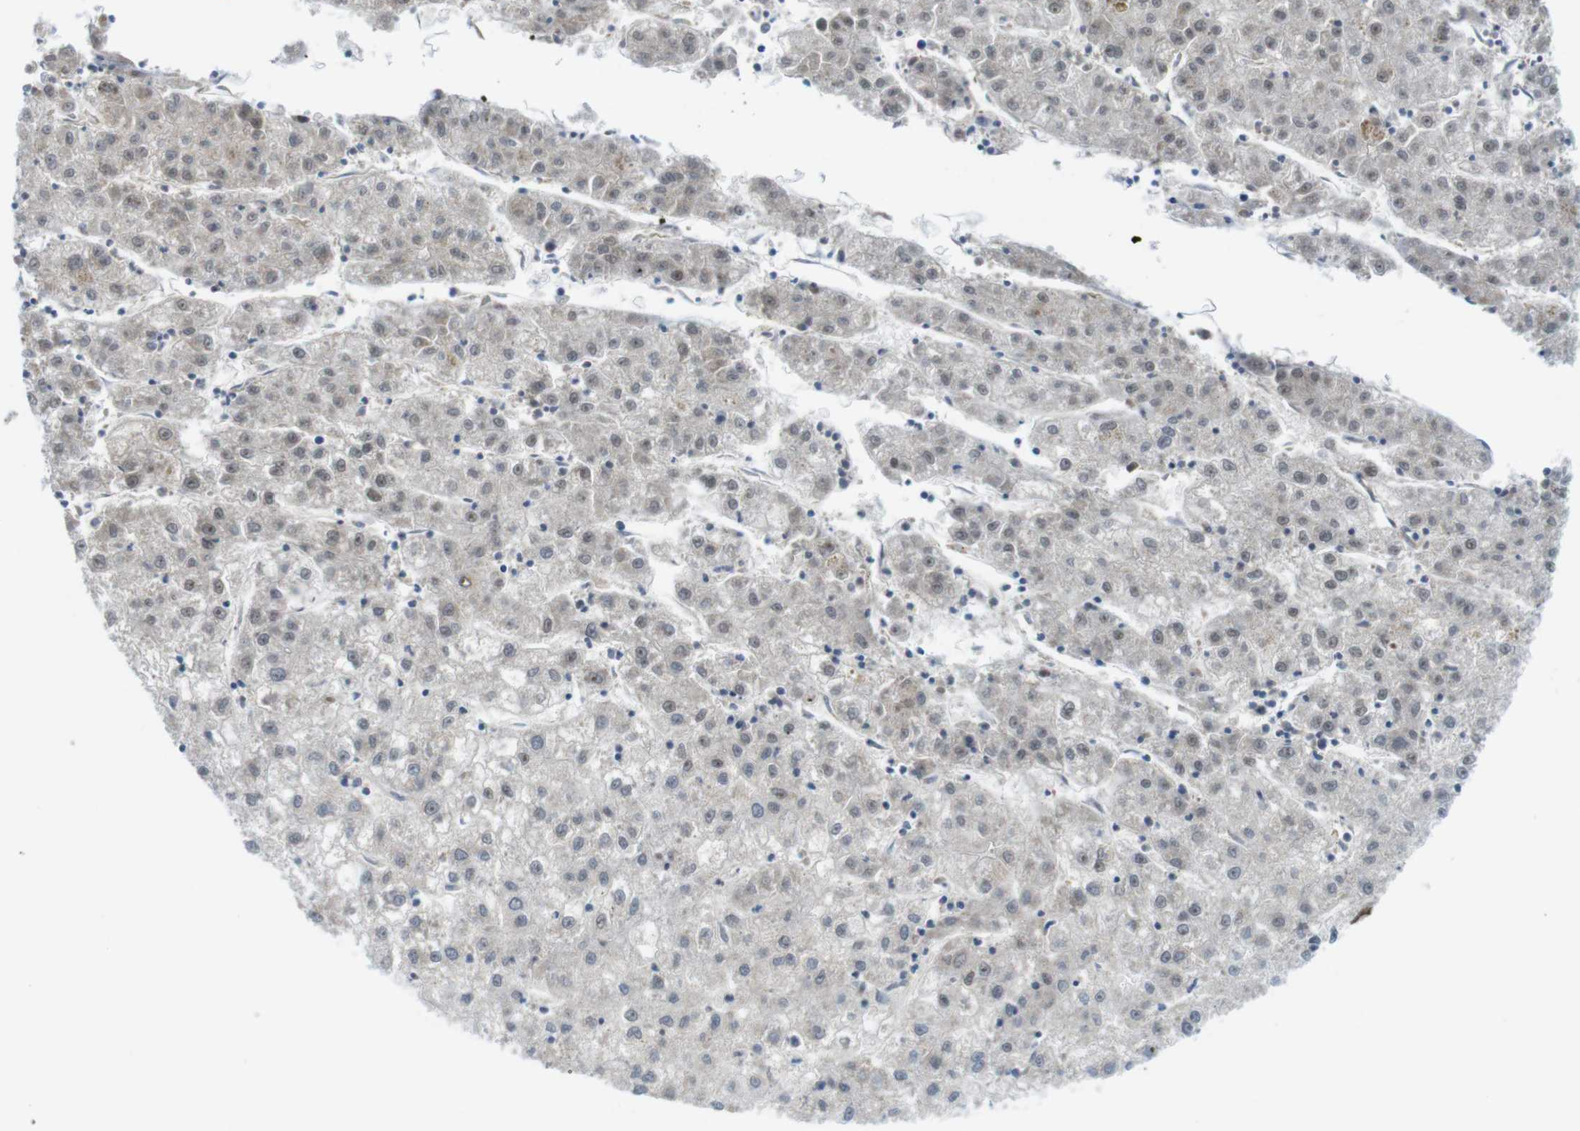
{"staining": {"intensity": "weak", "quantity": "<25%", "location": "nuclear"}, "tissue": "liver cancer", "cell_type": "Tumor cells", "image_type": "cancer", "snomed": [{"axis": "morphology", "description": "Carcinoma, Hepatocellular, NOS"}, {"axis": "topography", "description": "Liver"}], "caption": "Immunohistochemistry photomicrograph of neoplastic tissue: human liver hepatocellular carcinoma stained with DAB (3,3'-diaminobenzidine) exhibits no significant protein staining in tumor cells.", "gene": "RCC1", "patient": {"sex": "male", "age": 72}}